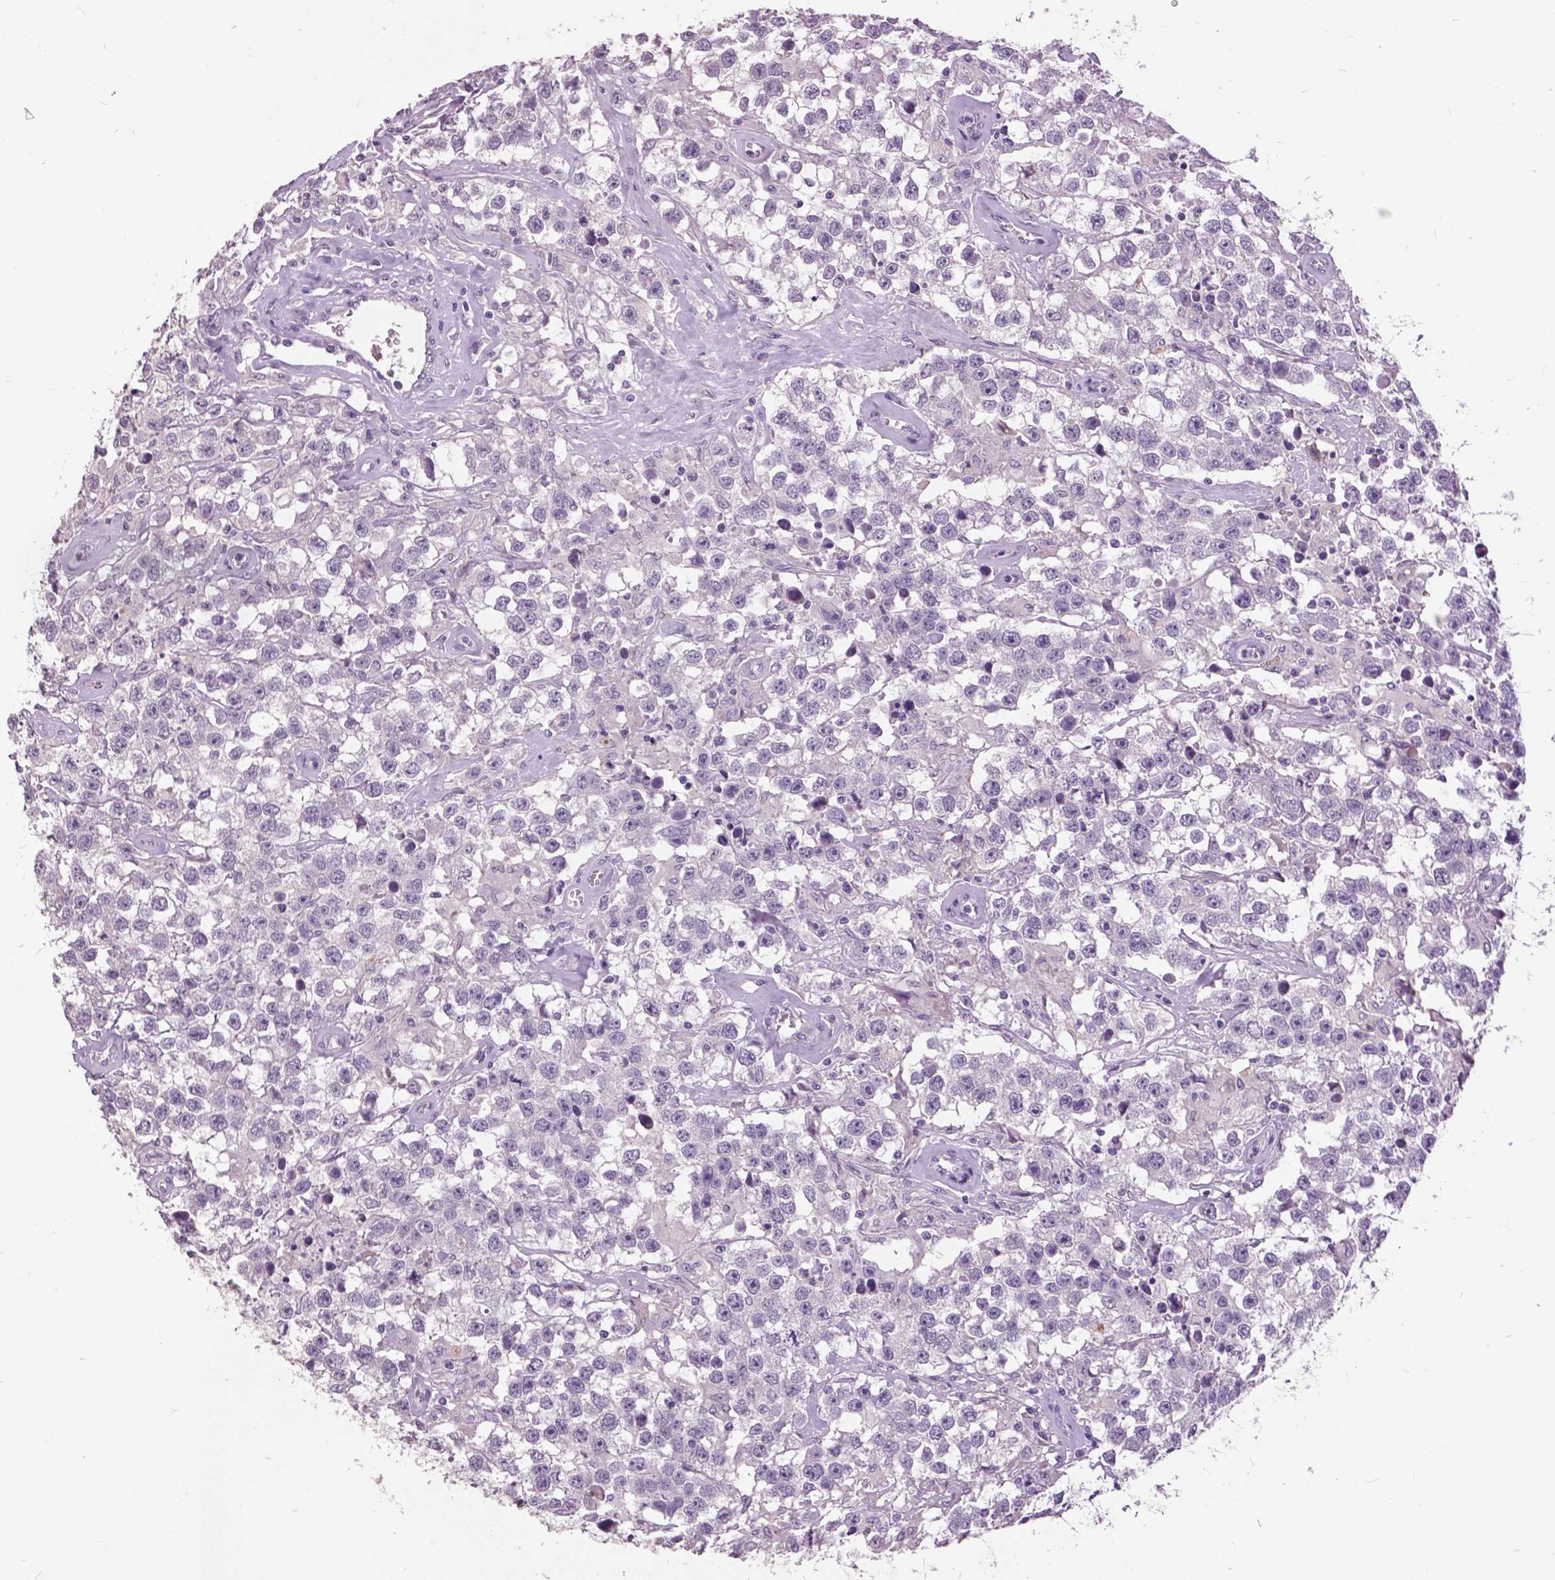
{"staining": {"intensity": "negative", "quantity": "none", "location": "none"}, "tissue": "testis cancer", "cell_type": "Tumor cells", "image_type": "cancer", "snomed": [{"axis": "morphology", "description": "Seminoma, NOS"}, {"axis": "topography", "description": "Testis"}], "caption": "Tumor cells show no significant protein positivity in testis seminoma. (DAB (3,3'-diaminobenzidine) immunohistochemistry with hematoxylin counter stain).", "gene": "GRIN2A", "patient": {"sex": "male", "age": 43}}